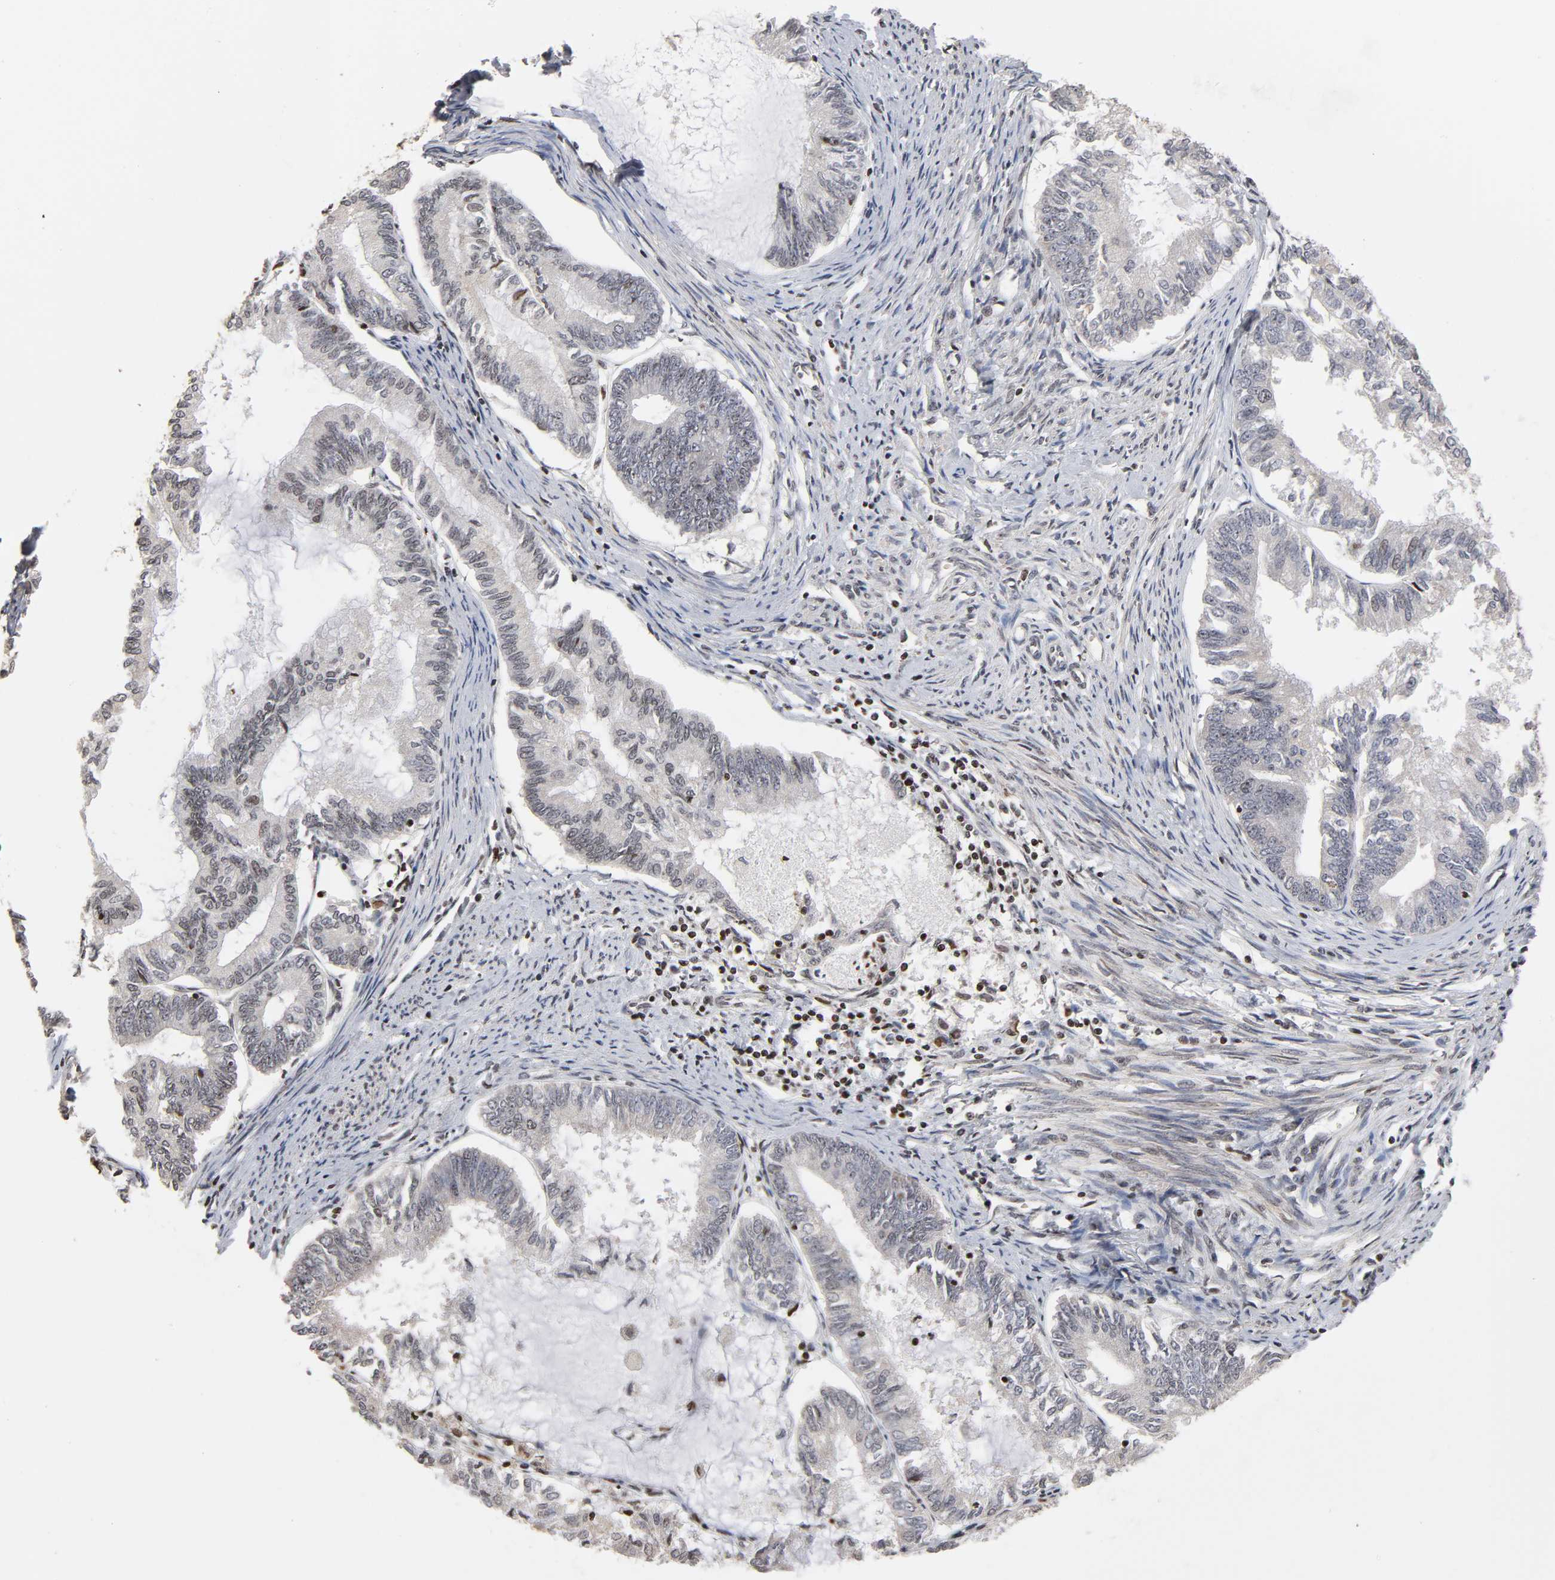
{"staining": {"intensity": "negative", "quantity": "none", "location": "none"}, "tissue": "endometrial cancer", "cell_type": "Tumor cells", "image_type": "cancer", "snomed": [{"axis": "morphology", "description": "Adenocarcinoma, NOS"}, {"axis": "topography", "description": "Endometrium"}], "caption": "The immunohistochemistry (IHC) histopathology image has no significant staining in tumor cells of endometrial cancer tissue.", "gene": "ZNF473", "patient": {"sex": "female", "age": 86}}